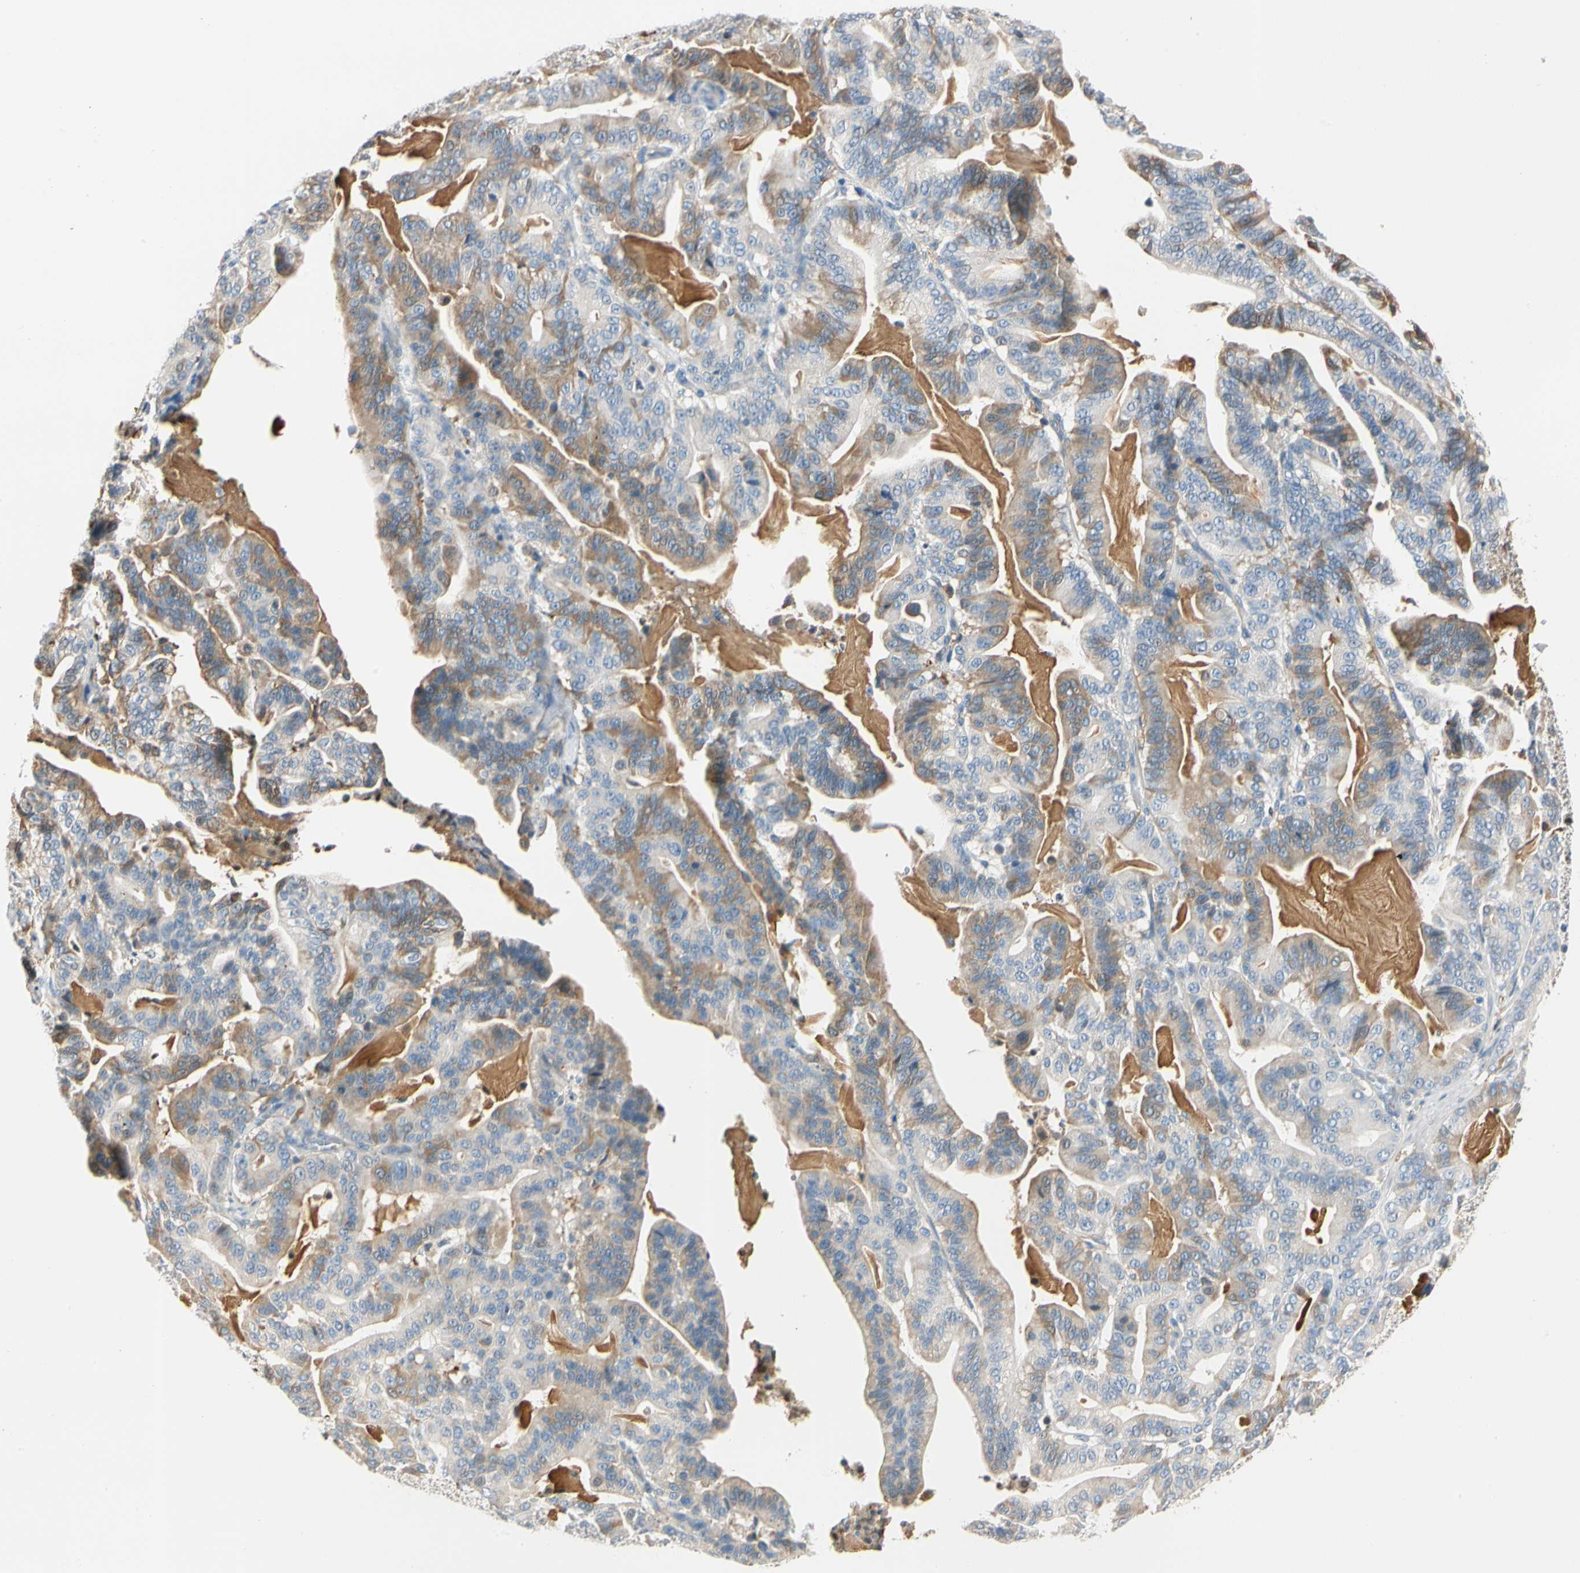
{"staining": {"intensity": "moderate", "quantity": ">75%", "location": "cytoplasmic/membranous"}, "tissue": "pancreatic cancer", "cell_type": "Tumor cells", "image_type": "cancer", "snomed": [{"axis": "morphology", "description": "Adenocarcinoma, NOS"}, {"axis": "topography", "description": "Pancreas"}], "caption": "Protein expression analysis of pancreatic cancer (adenocarcinoma) exhibits moderate cytoplasmic/membranous staining in about >75% of tumor cells.", "gene": "LAMB3", "patient": {"sex": "male", "age": 63}}